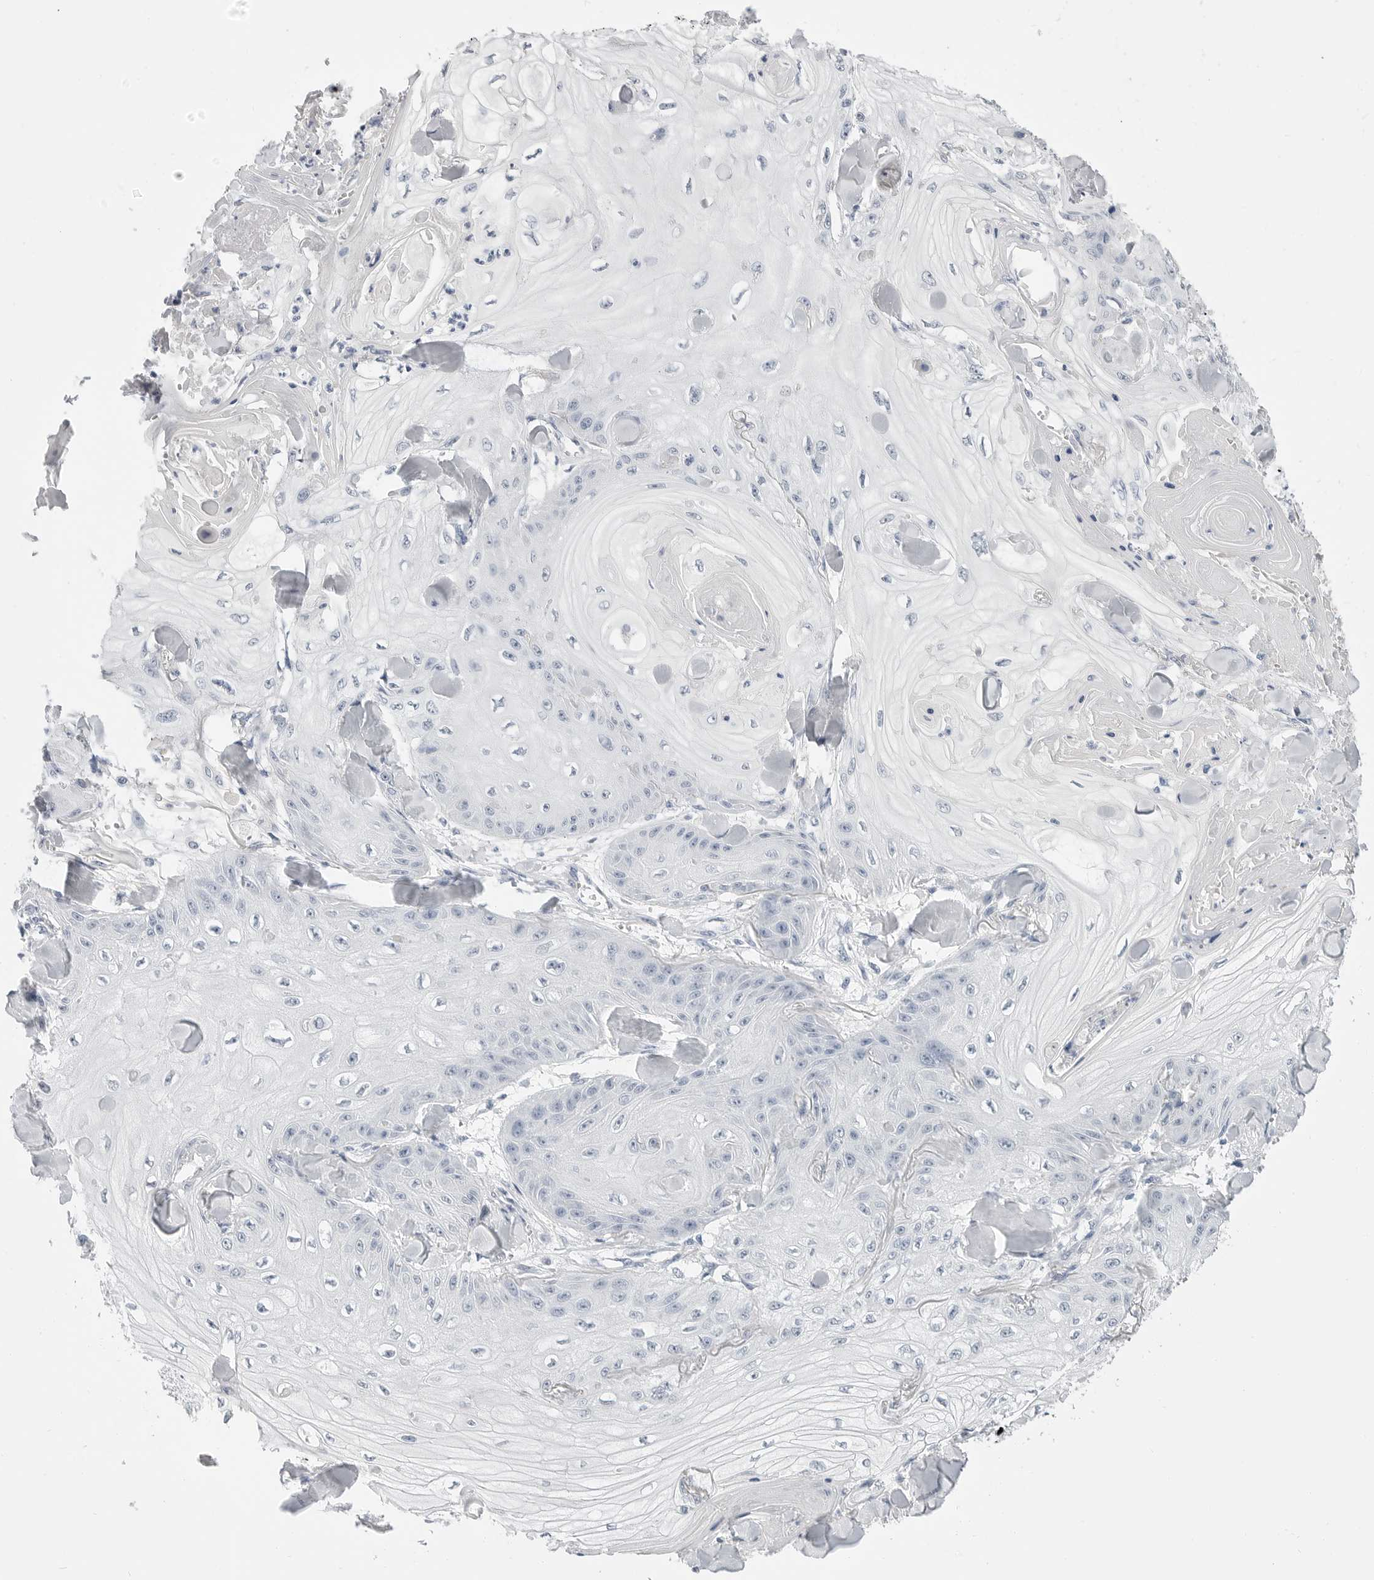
{"staining": {"intensity": "negative", "quantity": "none", "location": "none"}, "tissue": "skin cancer", "cell_type": "Tumor cells", "image_type": "cancer", "snomed": [{"axis": "morphology", "description": "Squamous cell carcinoma, NOS"}, {"axis": "topography", "description": "Skin"}], "caption": "A high-resolution micrograph shows immunohistochemistry (IHC) staining of skin cancer (squamous cell carcinoma), which exhibits no significant expression in tumor cells.", "gene": "PLN", "patient": {"sex": "male", "age": 74}}